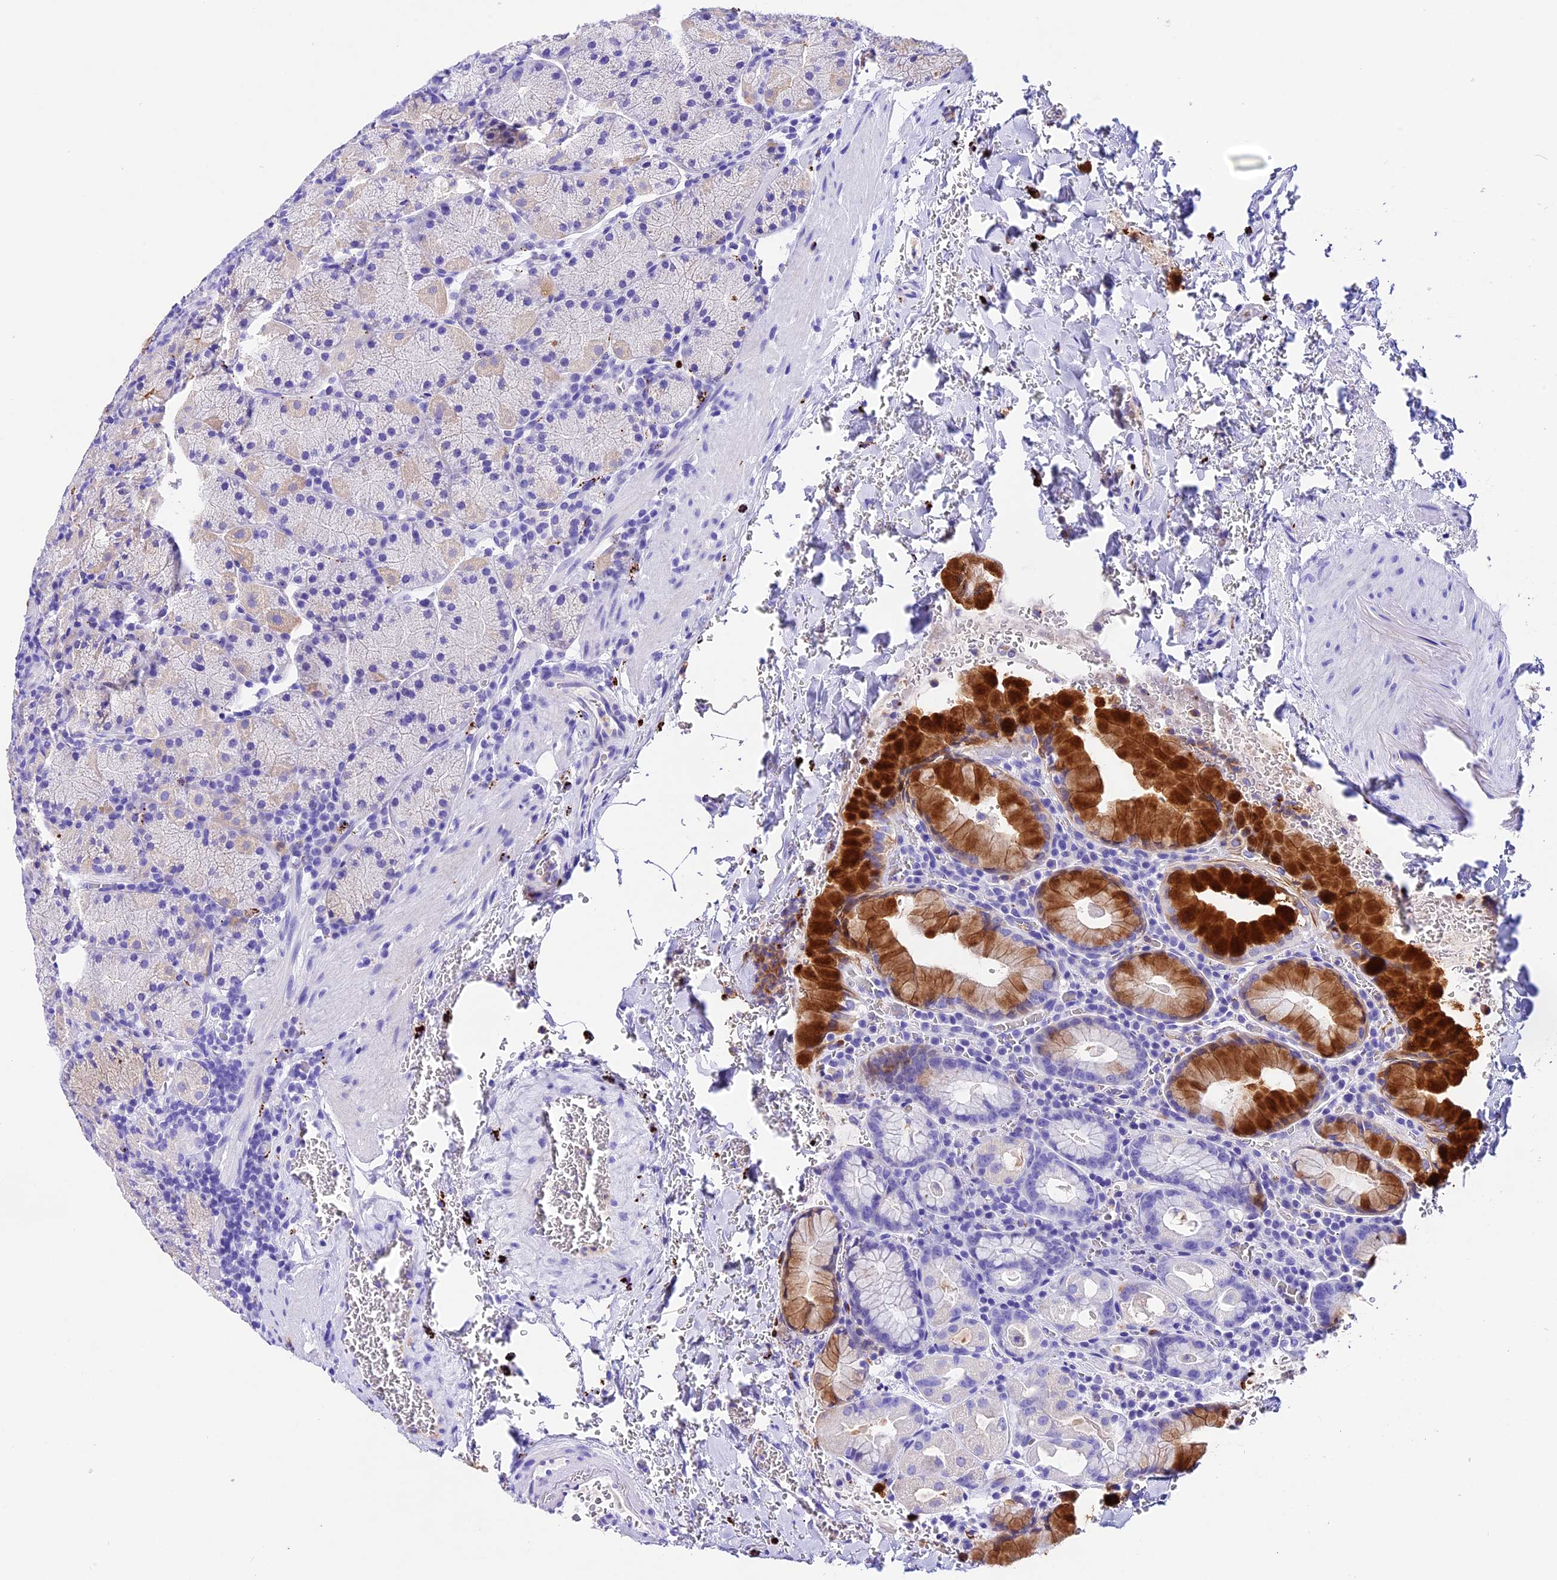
{"staining": {"intensity": "strong", "quantity": "<25%", "location": "cytoplasmic/membranous"}, "tissue": "stomach", "cell_type": "Glandular cells", "image_type": "normal", "snomed": [{"axis": "morphology", "description": "Normal tissue, NOS"}, {"axis": "topography", "description": "Stomach, upper"}, {"axis": "topography", "description": "Stomach, lower"}], "caption": "Unremarkable stomach displays strong cytoplasmic/membranous positivity in approximately <25% of glandular cells (DAB (3,3'-diaminobenzidine) = brown stain, brightfield microscopy at high magnification)..", "gene": "PSG11", "patient": {"sex": "male", "age": 80}}